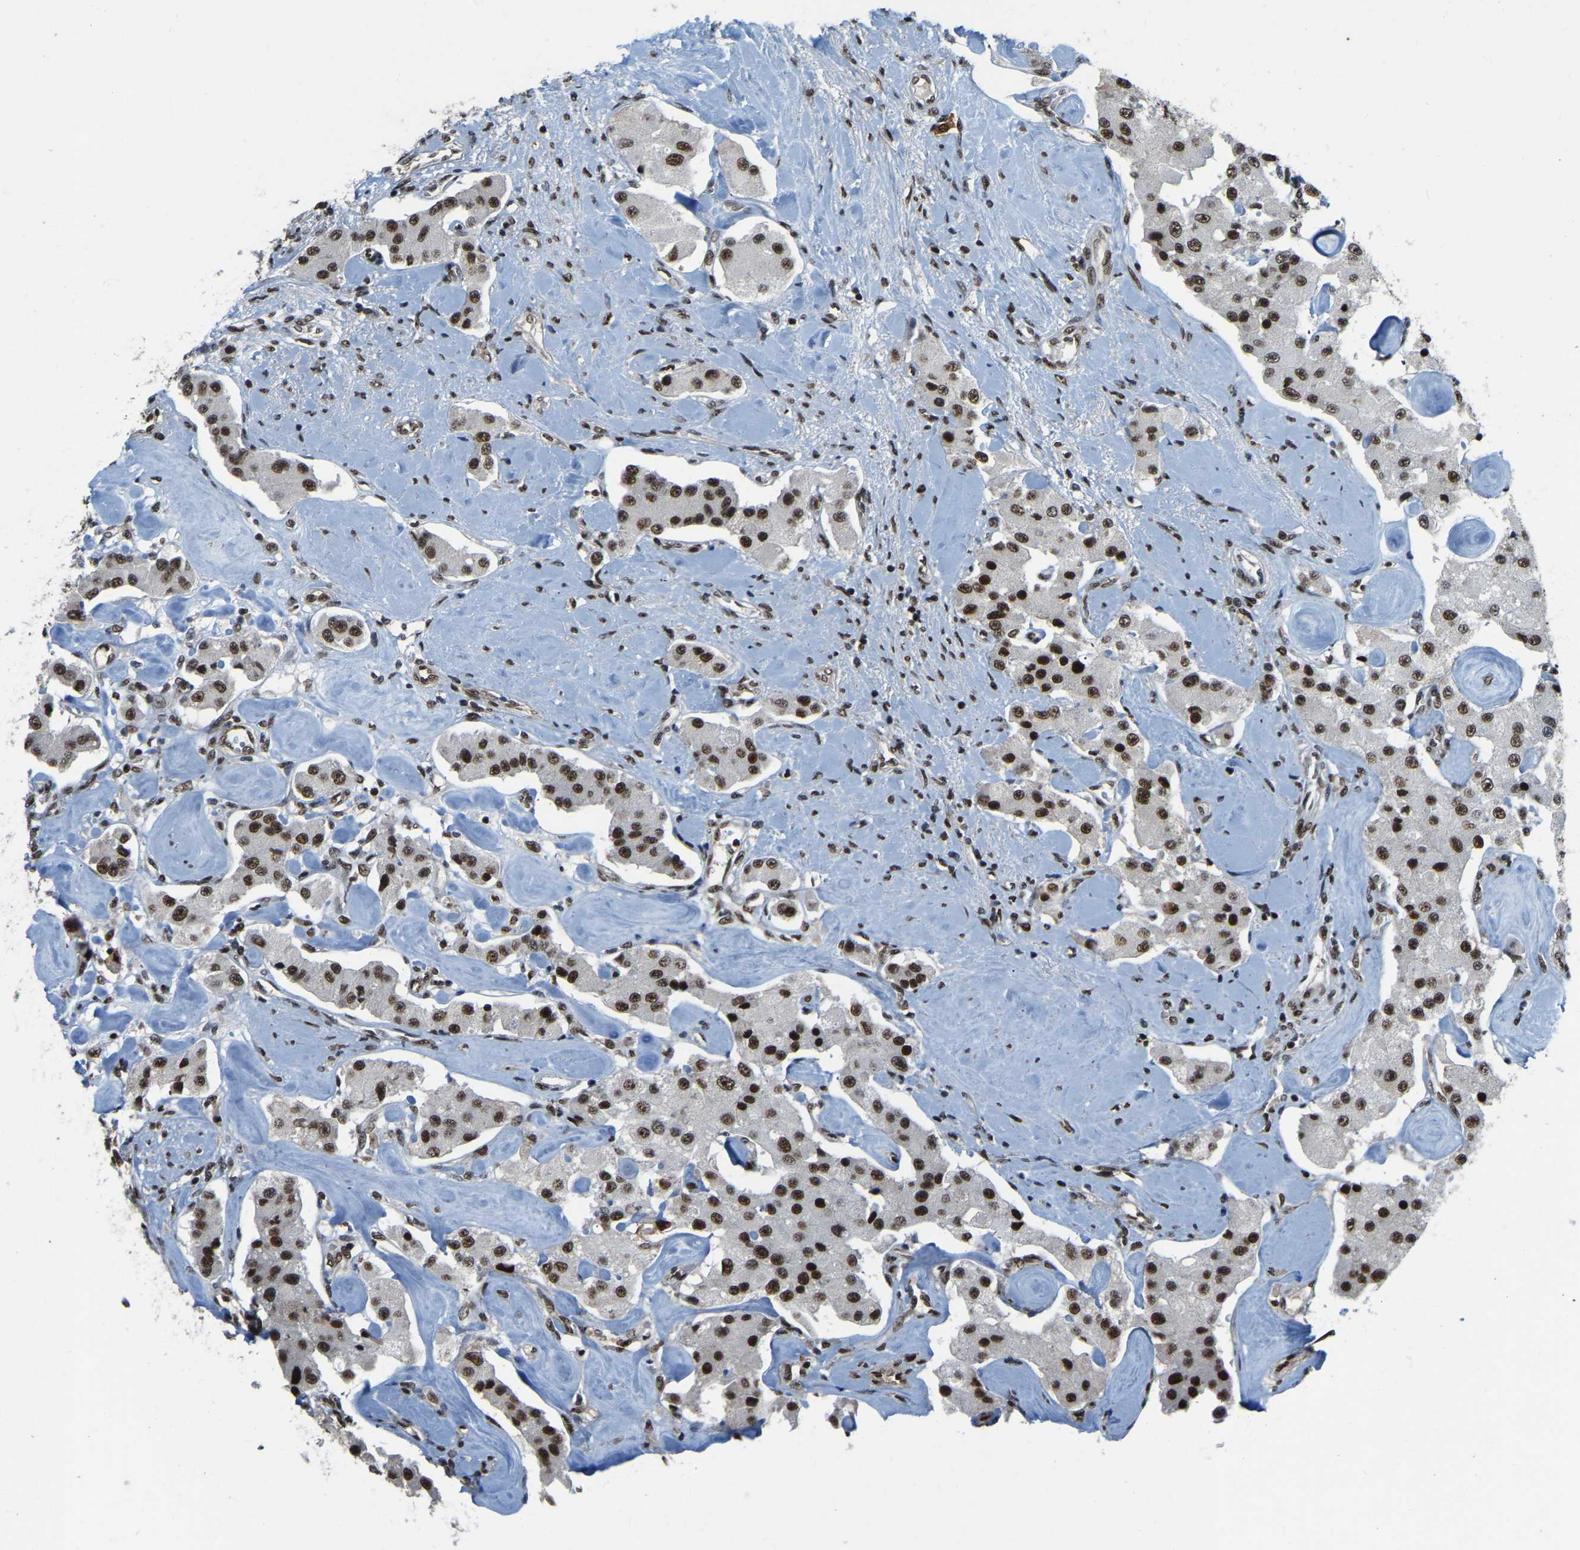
{"staining": {"intensity": "moderate", "quantity": ">75%", "location": "nuclear"}, "tissue": "carcinoid", "cell_type": "Tumor cells", "image_type": "cancer", "snomed": [{"axis": "morphology", "description": "Carcinoid, malignant, NOS"}, {"axis": "topography", "description": "Pancreas"}], "caption": "Immunohistochemistry (IHC) of human carcinoid shows medium levels of moderate nuclear staining in approximately >75% of tumor cells.", "gene": "TBL1XR1", "patient": {"sex": "male", "age": 41}}